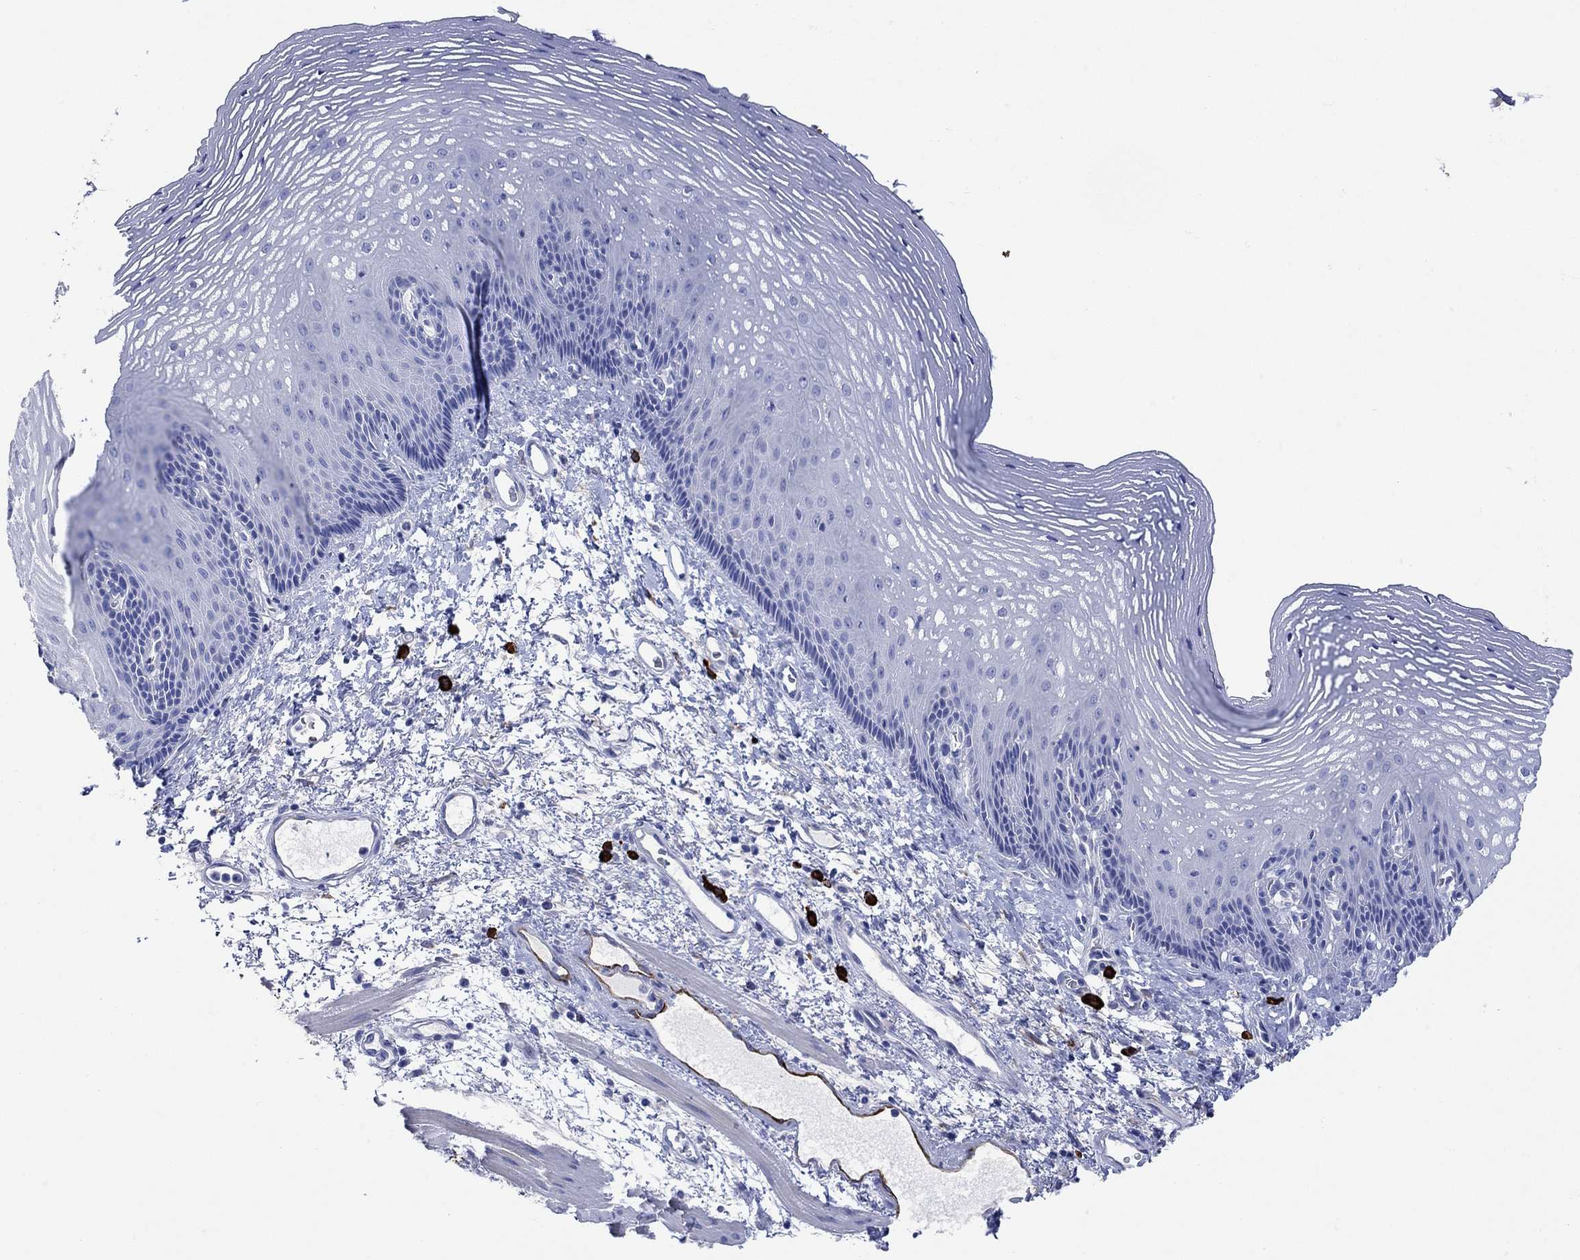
{"staining": {"intensity": "negative", "quantity": "none", "location": "none"}, "tissue": "esophagus", "cell_type": "Squamous epithelial cells", "image_type": "normal", "snomed": [{"axis": "morphology", "description": "Normal tissue, NOS"}, {"axis": "topography", "description": "Esophagus"}], "caption": "Immunohistochemistry histopathology image of normal esophagus stained for a protein (brown), which exhibits no staining in squamous epithelial cells.", "gene": "P2RY6", "patient": {"sex": "male", "age": 76}}